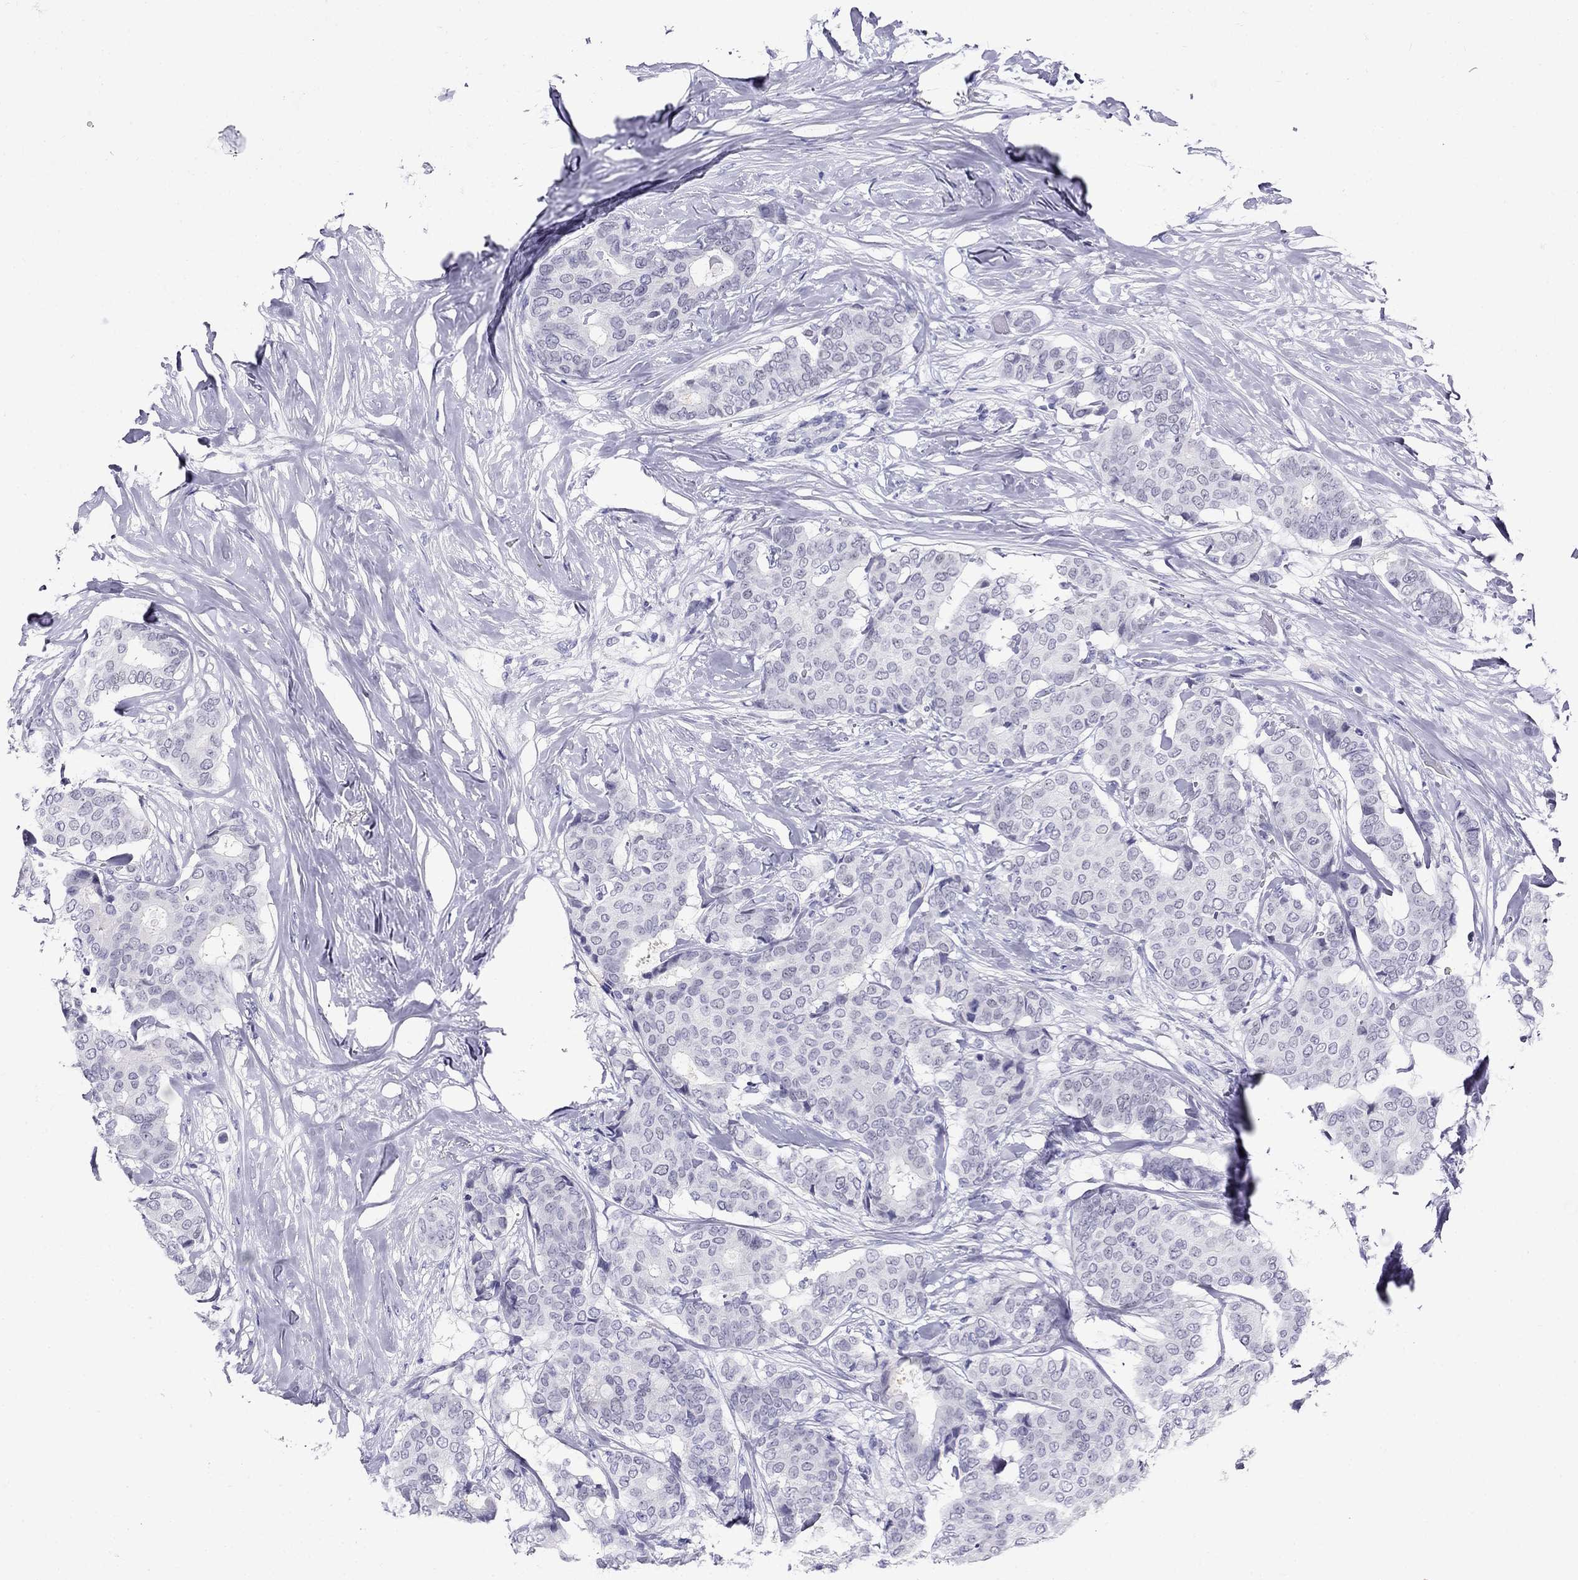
{"staining": {"intensity": "negative", "quantity": "none", "location": "none"}, "tissue": "breast cancer", "cell_type": "Tumor cells", "image_type": "cancer", "snomed": [{"axis": "morphology", "description": "Duct carcinoma"}, {"axis": "topography", "description": "Breast"}], "caption": "Tumor cells are negative for protein expression in human breast cancer. Brightfield microscopy of immunohistochemistry (IHC) stained with DAB (3,3'-diaminobenzidine) (brown) and hematoxylin (blue), captured at high magnification.", "gene": "PPP1R36", "patient": {"sex": "female", "age": 75}}